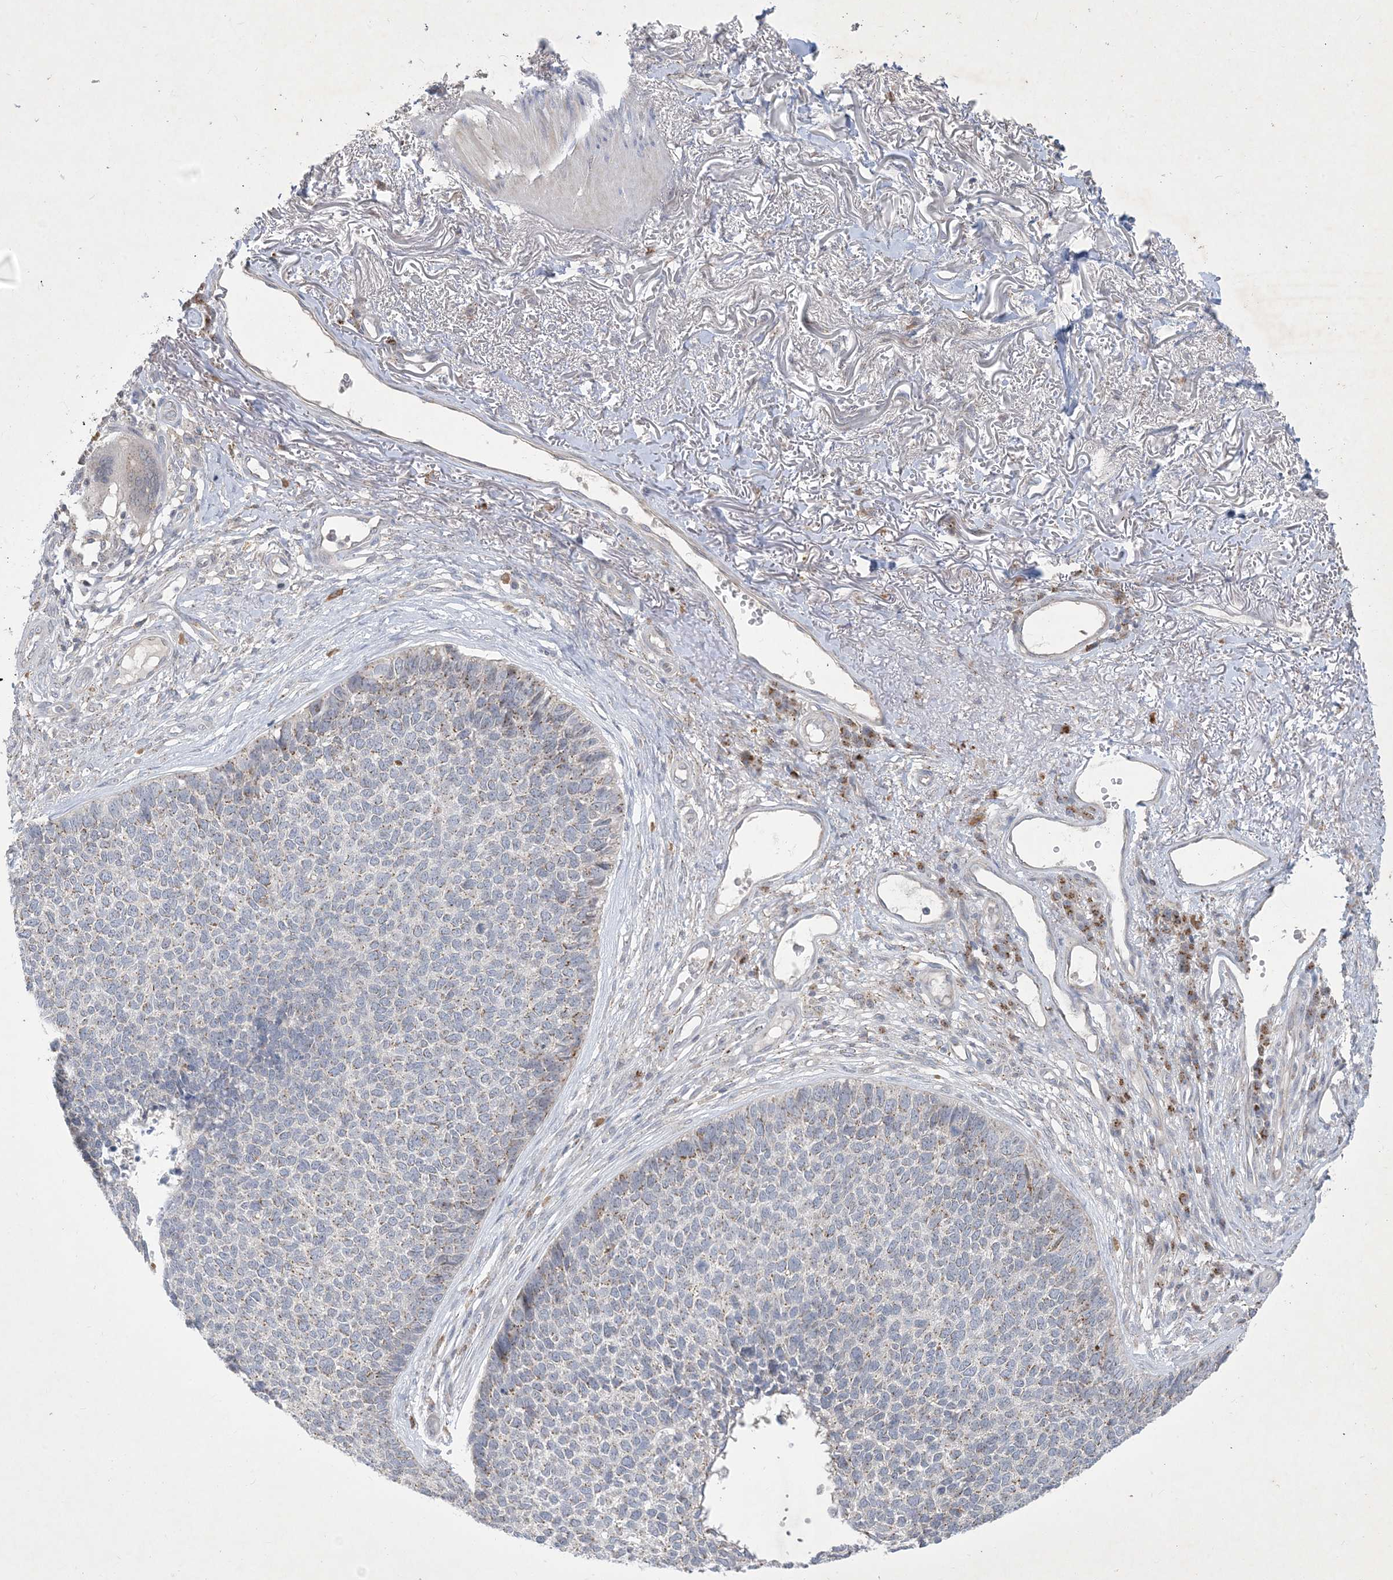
{"staining": {"intensity": "moderate", "quantity": "25%-75%", "location": "cytoplasmic/membranous"}, "tissue": "skin cancer", "cell_type": "Tumor cells", "image_type": "cancer", "snomed": [{"axis": "morphology", "description": "Basal cell carcinoma"}, {"axis": "topography", "description": "Skin"}], "caption": "Immunohistochemistry (IHC) micrograph of neoplastic tissue: human skin basal cell carcinoma stained using immunohistochemistry (IHC) exhibits medium levels of moderate protein expression localized specifically in the cytoplasmic/membranous of tumor cells, appearing as a cytoplasmic/membranous brown color.", "gene": "CCDC14", "patient": {"sex": "female", "age": 84}}